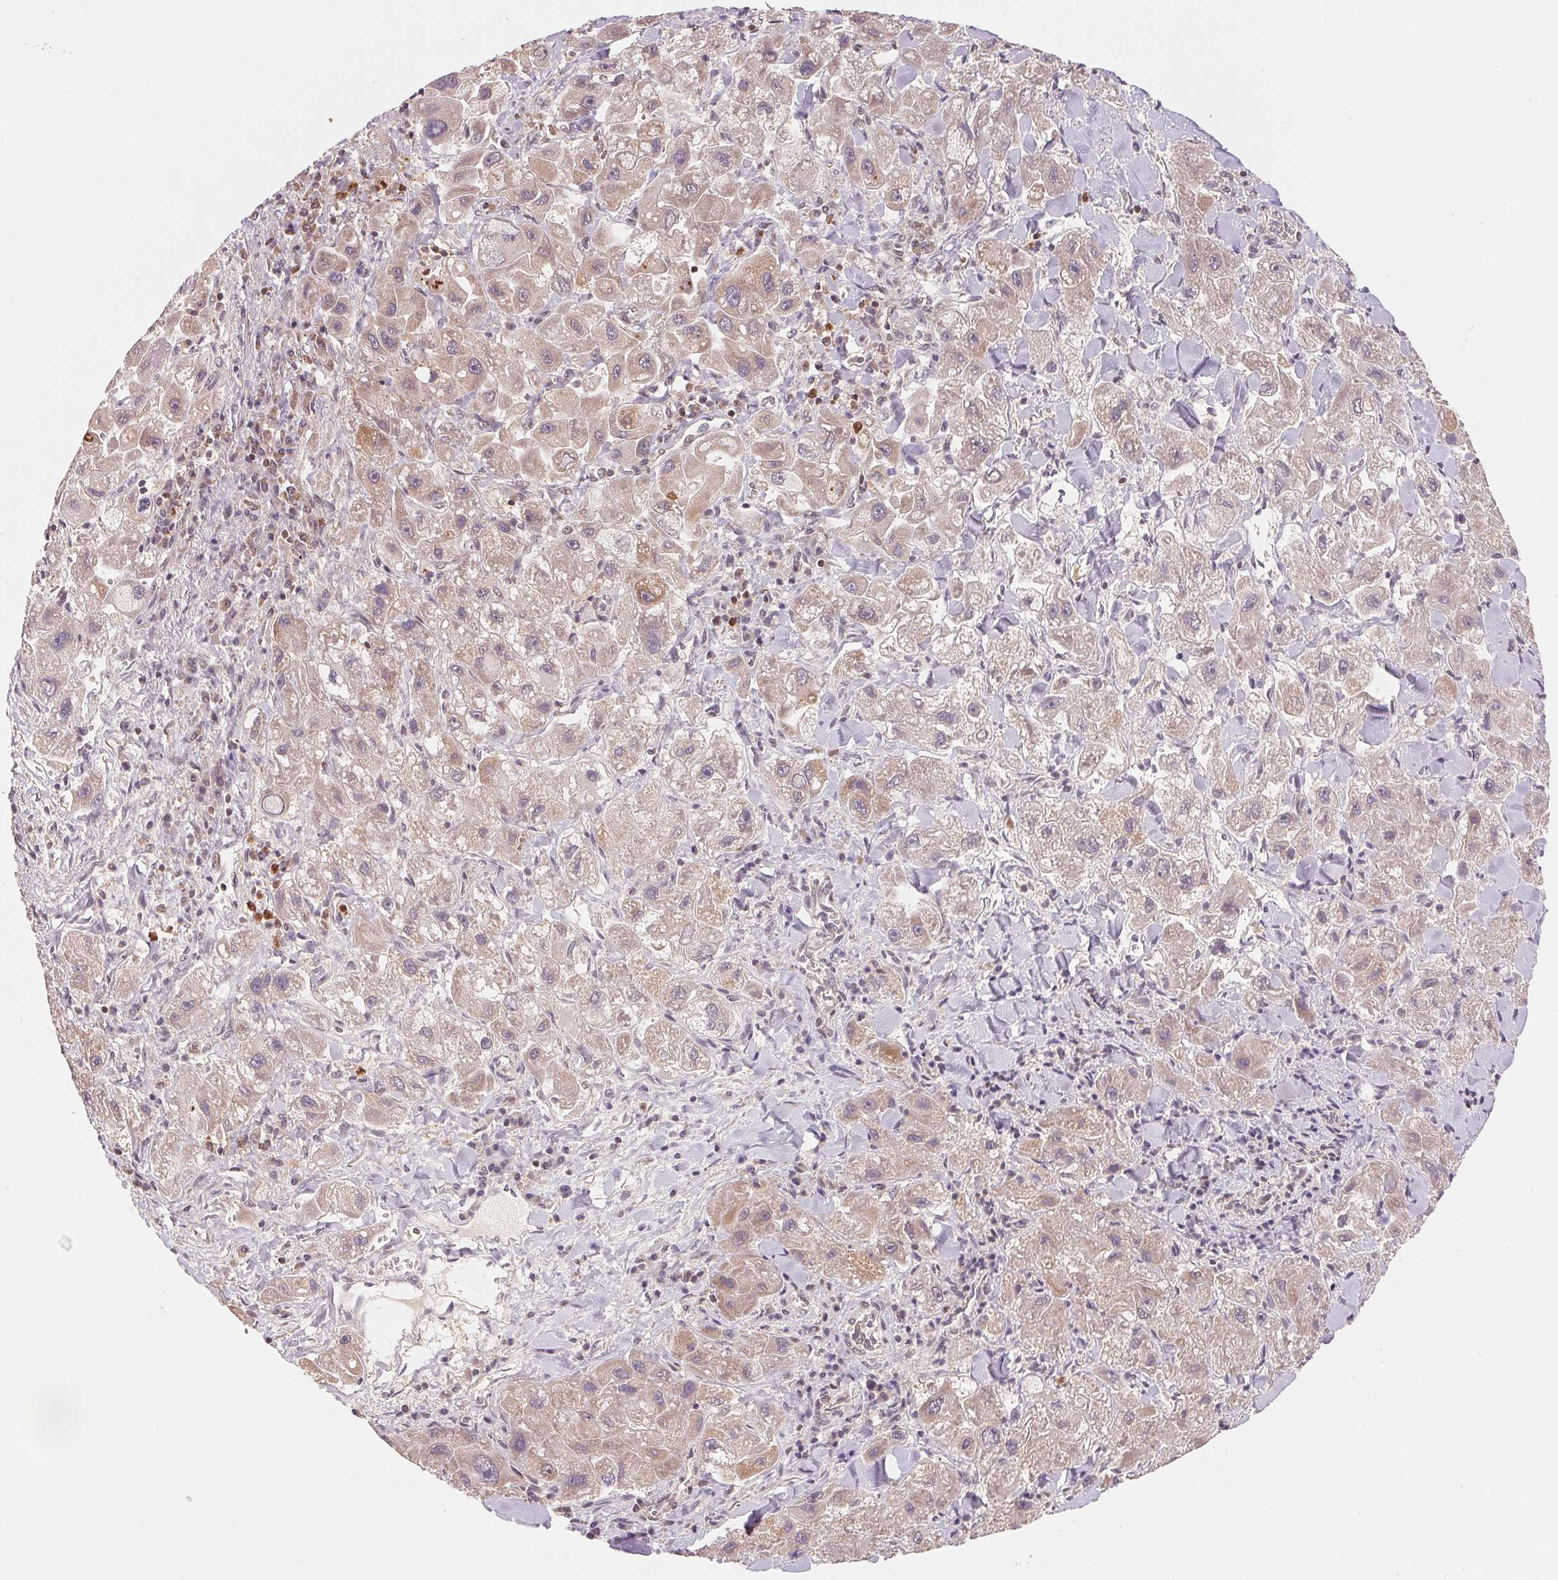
{"staining": {"intensity": "weak", "quantity": "25%-75%", "location": "cytoplasmic/membranous"}, "tissue": "liver cancer", "cell_type": "Tumor cells", "image_type": "cancer", "snomed": [{"axis": "morphology", "description": "Carcinoma, Hepatocellular, NOS"}, {"axis": "topography", "description": "Liver"}], "caption": "Immunohistochemistry (DAB) staining of liver hepatocellular carcinoma exhibits weak cytoplasmic/membranous protein staining in about 25%-75% of tumor cells.", "gene": "CCDC102B", "patient": {"sex": "male", "age": 24}}